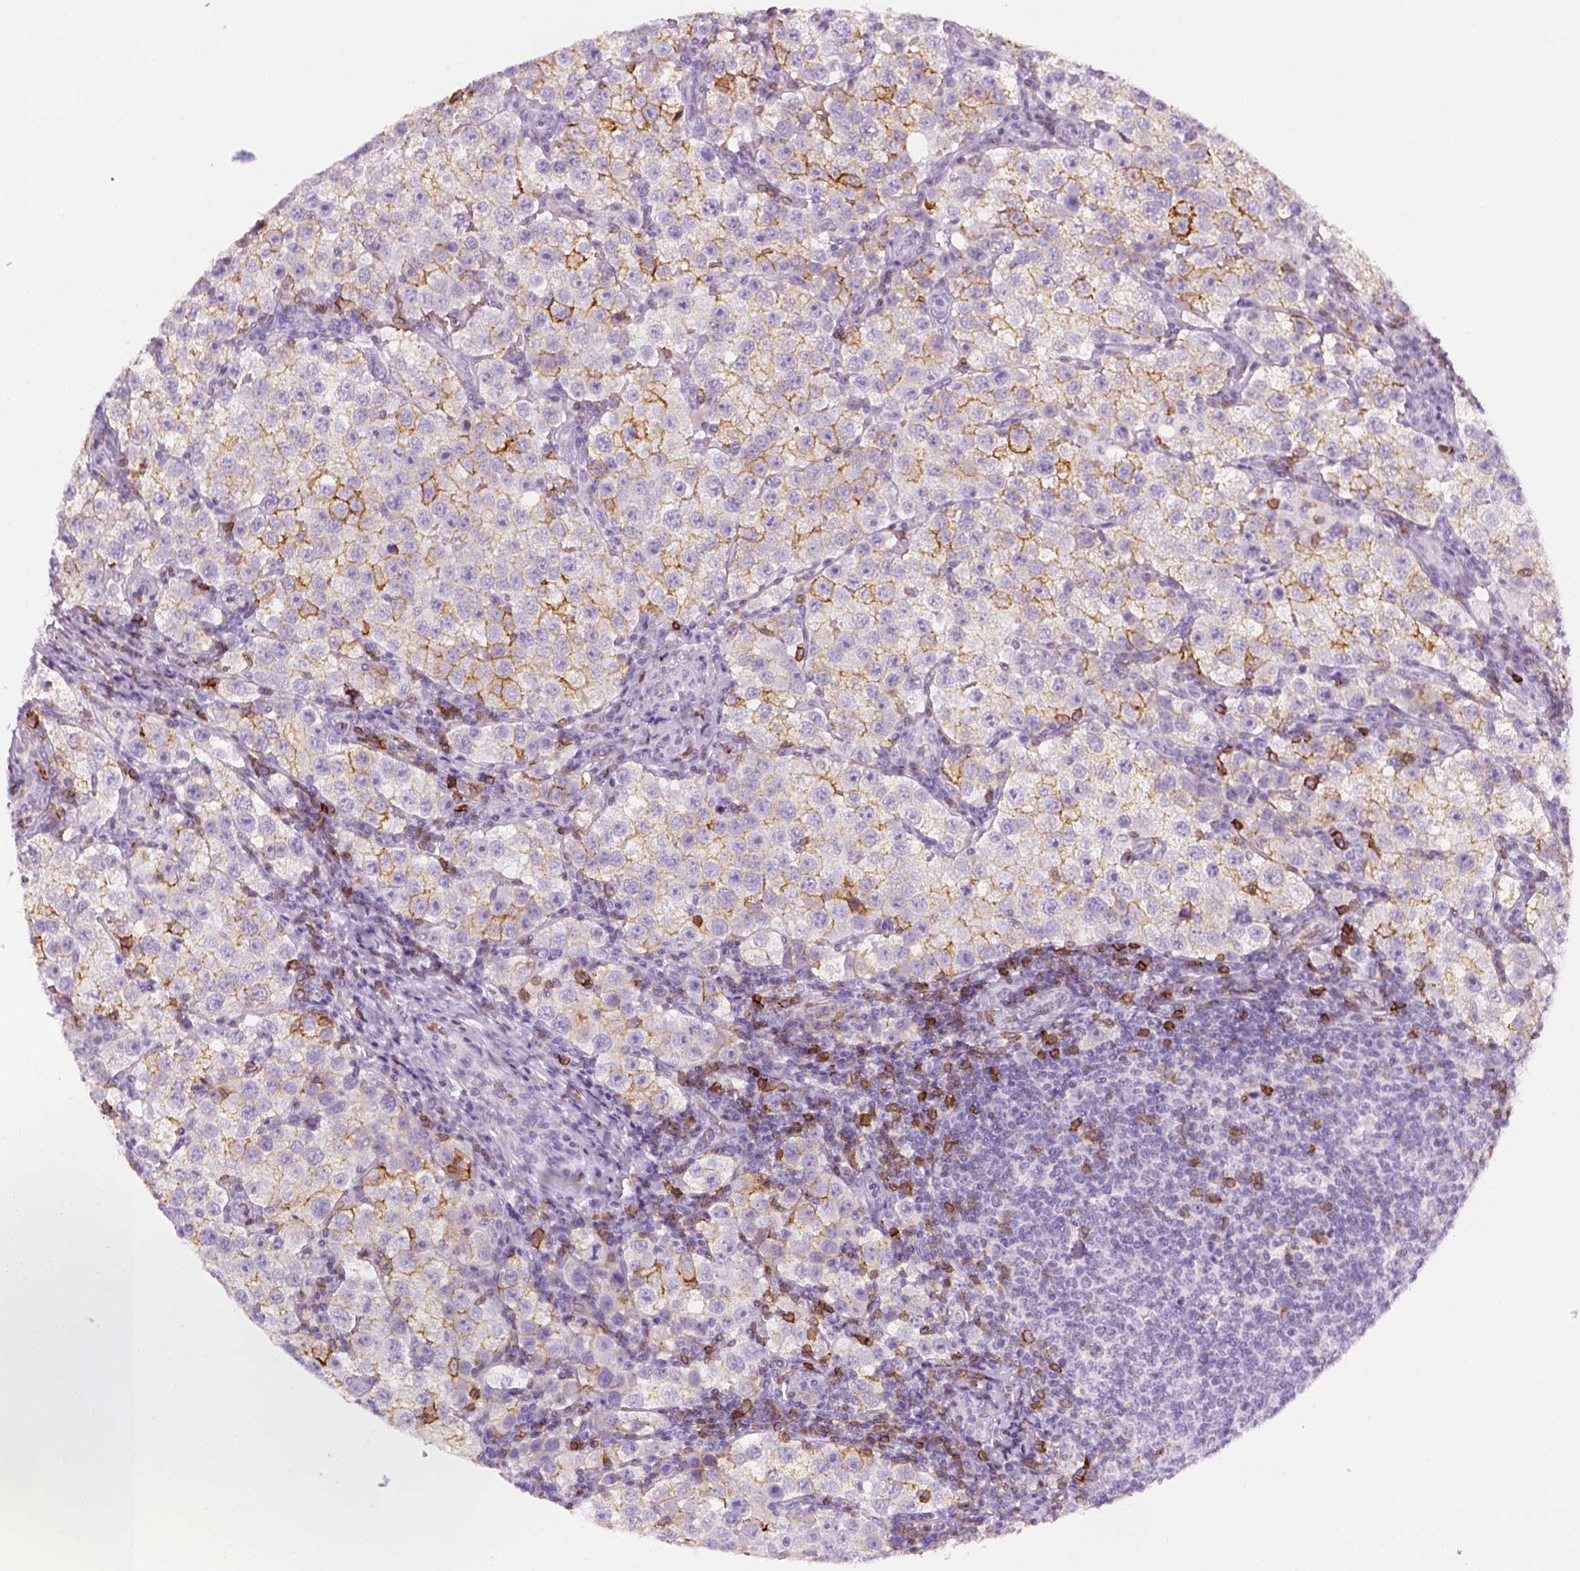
{"staining": {"intensity": "moderate", "quantity": "<25%", "location": "cytoplasmic/membranous"}, "tissue": "testis cancer", "cell_type": "Tumor cells", "image_type": "cancer", "snomed": [{"axis": "morphology", "description": "Seminoma, NOS"}, {"axis": "topography", "description": "Testis"}], "caption": "This image displays testis seminoma stained with immunohistochemistry (IHC) to label a protein in brown. The cytoplasmic/membranous of tumor cells show moderate positivity for the protein. Nuclei are counter-stained blue.", "gene": "AQP3", "patient": {"sex": "male", "age": 37}}